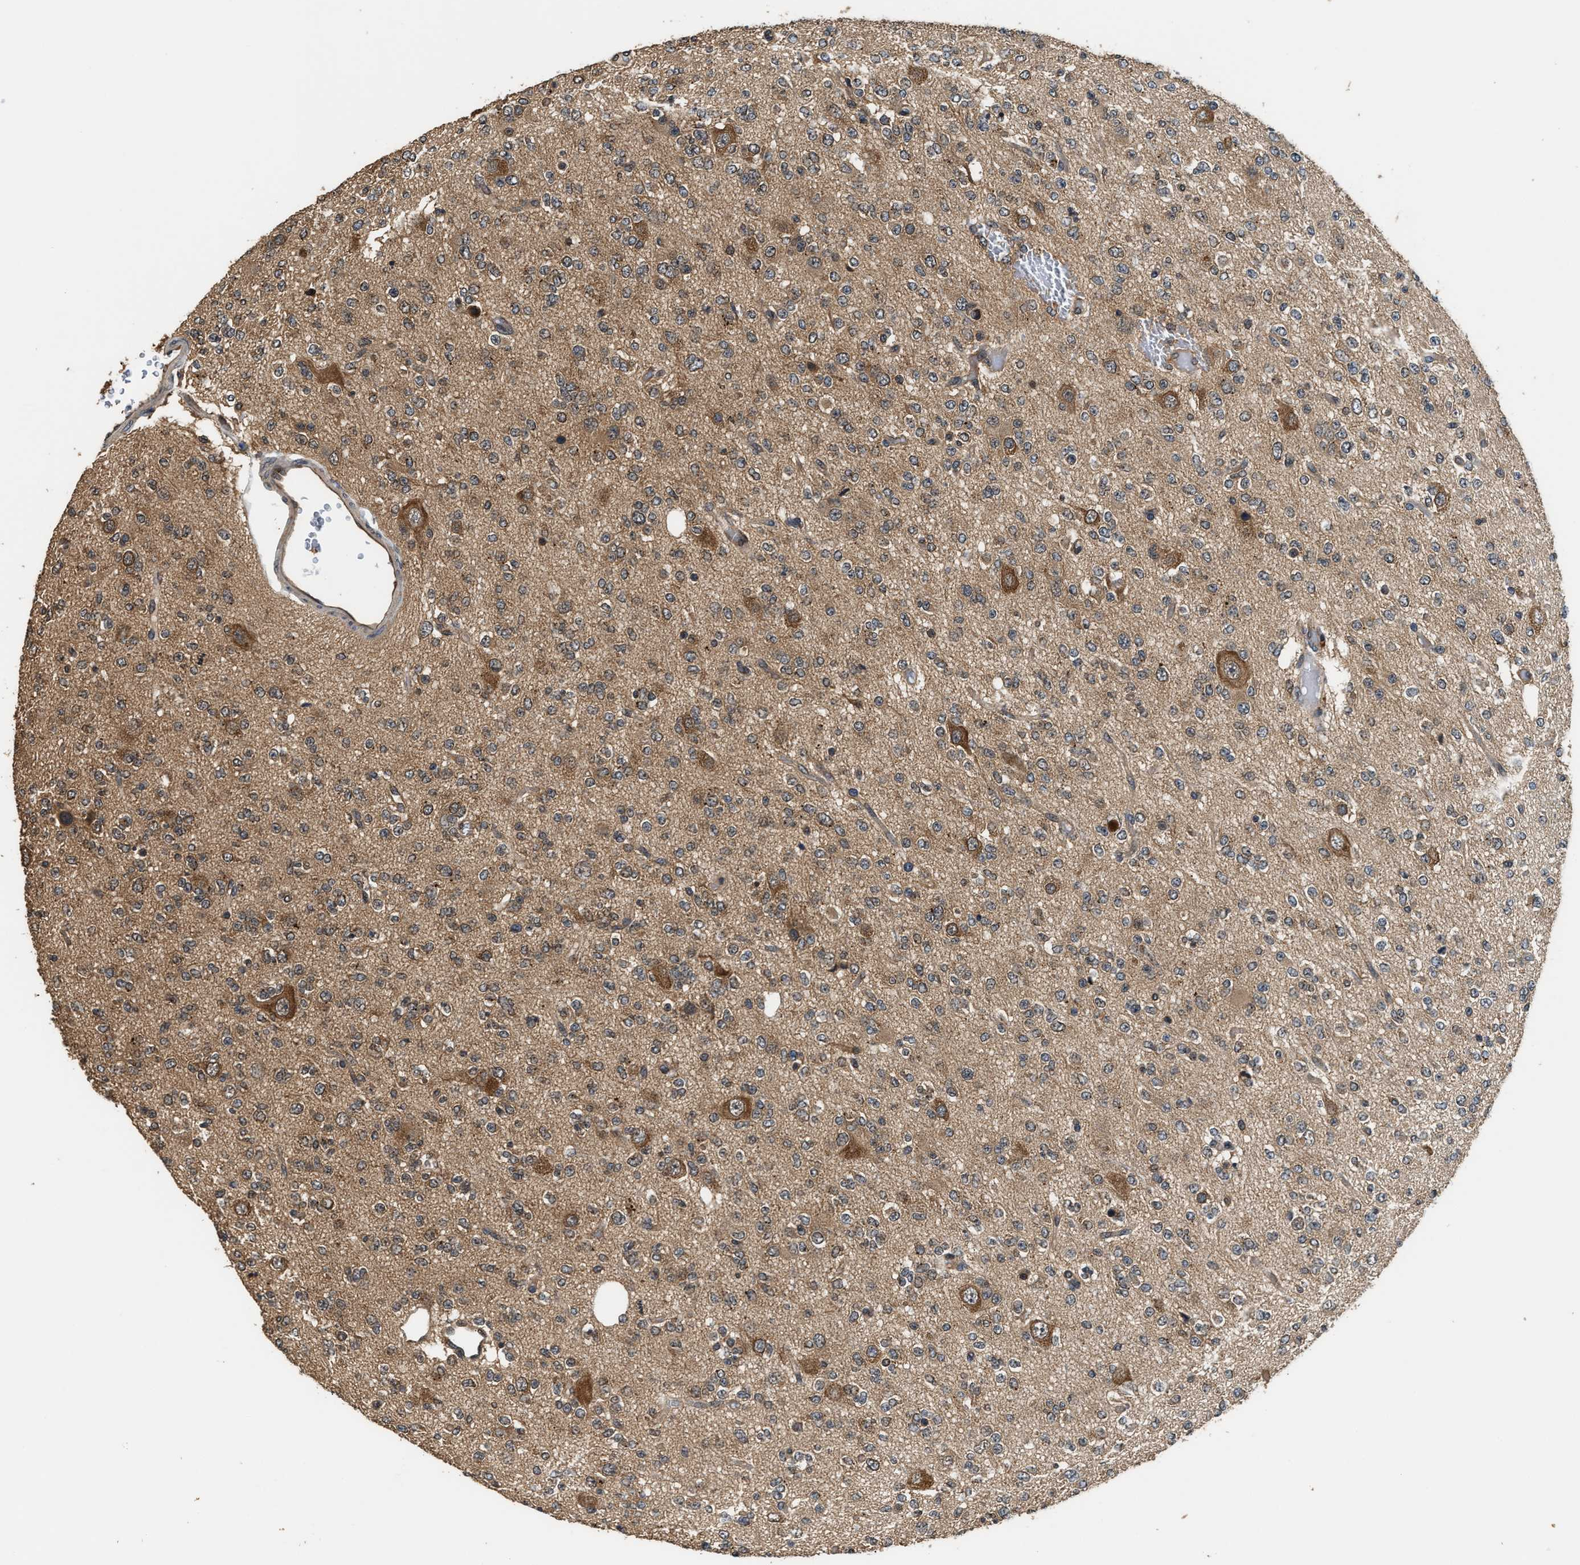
{"staining": {"intensity": "weak", "quantity": "25%-75%", "location": "cytoplasmic/membranous"}, "tissue": "glioma", "cell_type": "Tumor cells", "image_type": "cancer", "snomed": [{"axis": "morphology", "description": "Glioma, malignant, Low grade"}, {"axis": "topography", "description": "Brain"}], "caption": "Immunohistochemical staining of malignant glioma (low-grade) reveals low levels of weak cytoplasmic/membranous protein positivity in approximately 25%-75% of tumor cells. (DAB = brown stain, brightfield microscopy at high magnification).", "gene": "DNAJC2", "patient": {"sex": "male", "age": 38}}